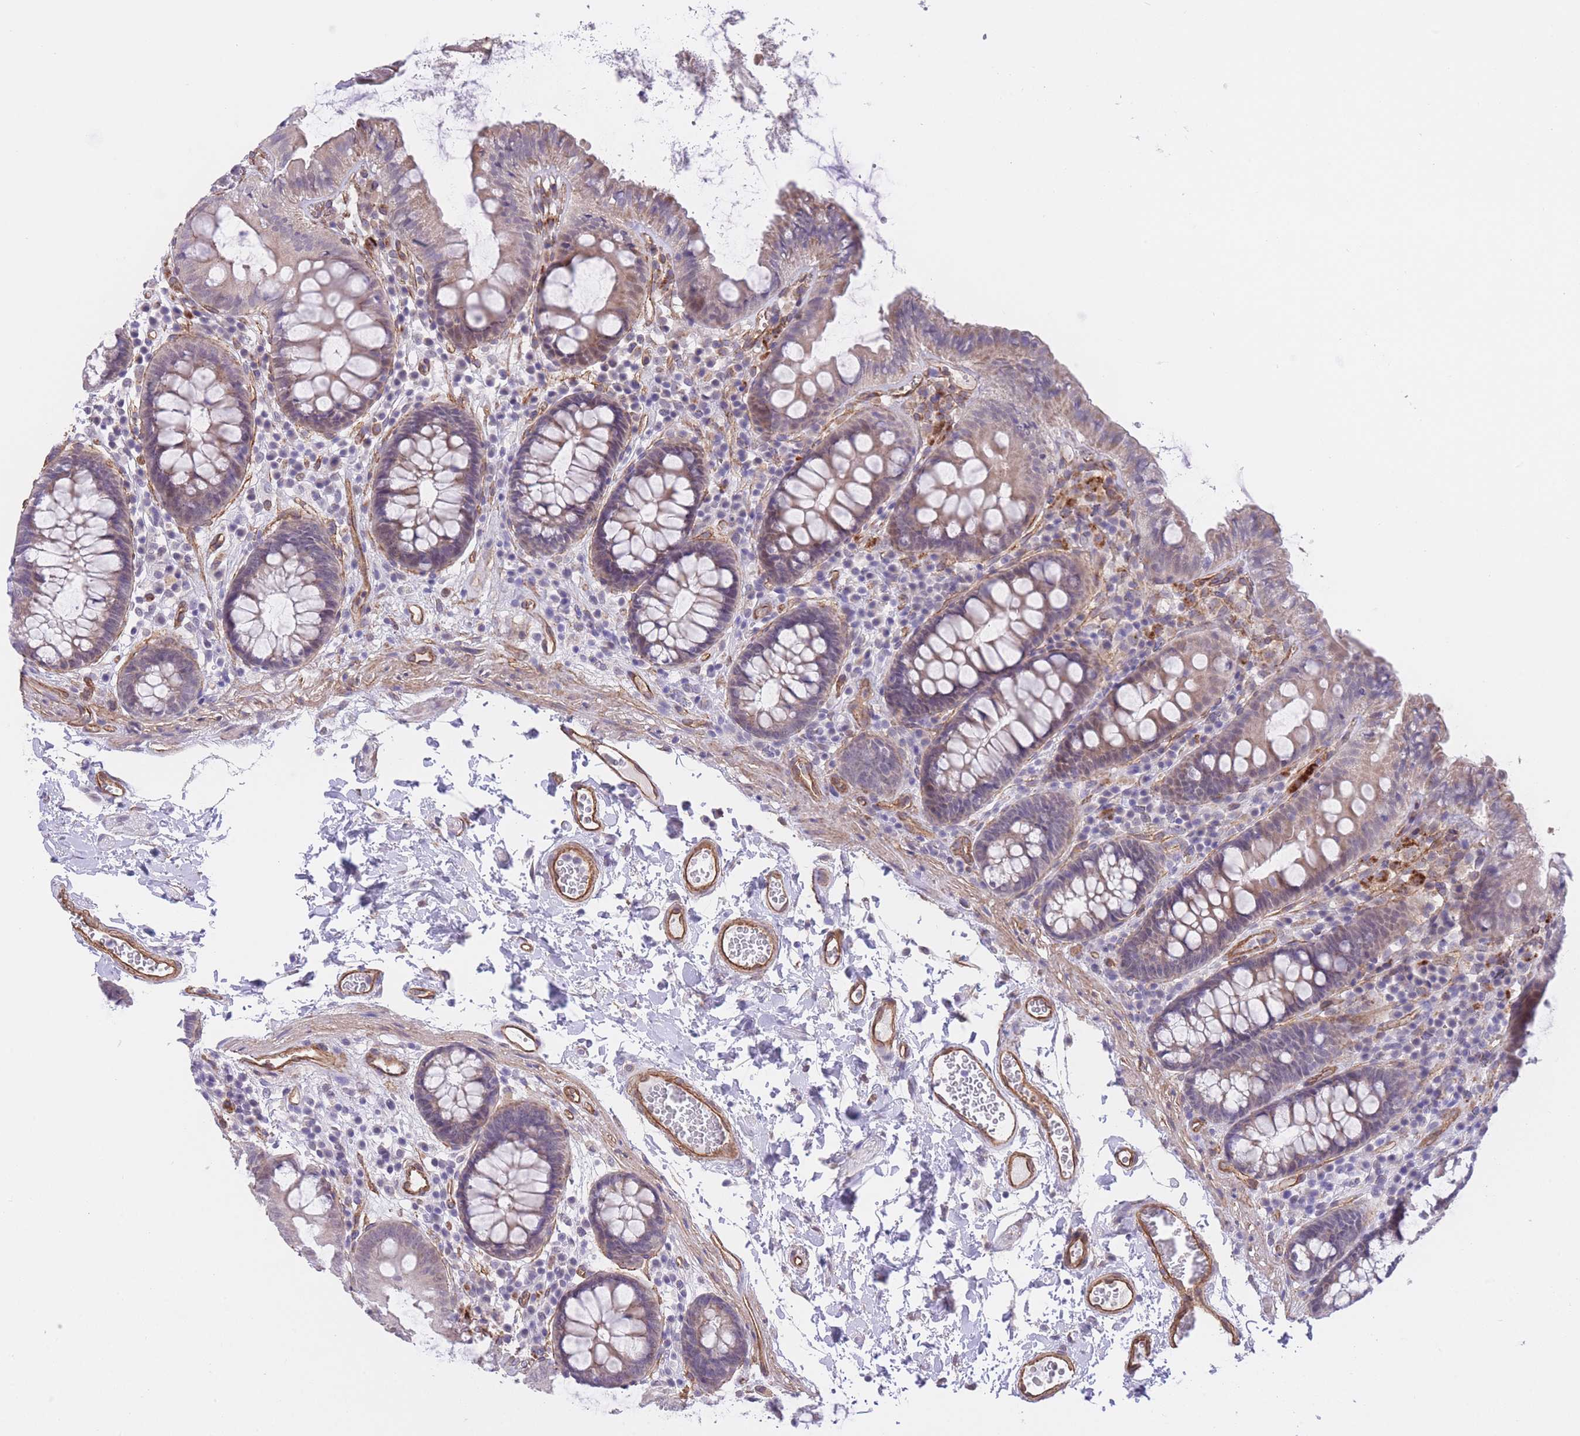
{"staining": {"intensity": "strong", "quantity": ">75%", "location": "cytoplasmic/membranous"}, "tissue": "colon", "cell_type": "Endothelial cells", "image_type": "normal", "snomed": [{"axis": "morphology", "description": "Normal tissue, NOS"}, {"axis": "topography", "description": "Colon"}], "caption": "Immunohistochemistry (DAB) staining of normal human colon shows strong cytoplasmic/membranous protein staining in about >75% of endothelial cells.", "gene": "QTRT1", "patient": {"sex": "male", "age": 84}}